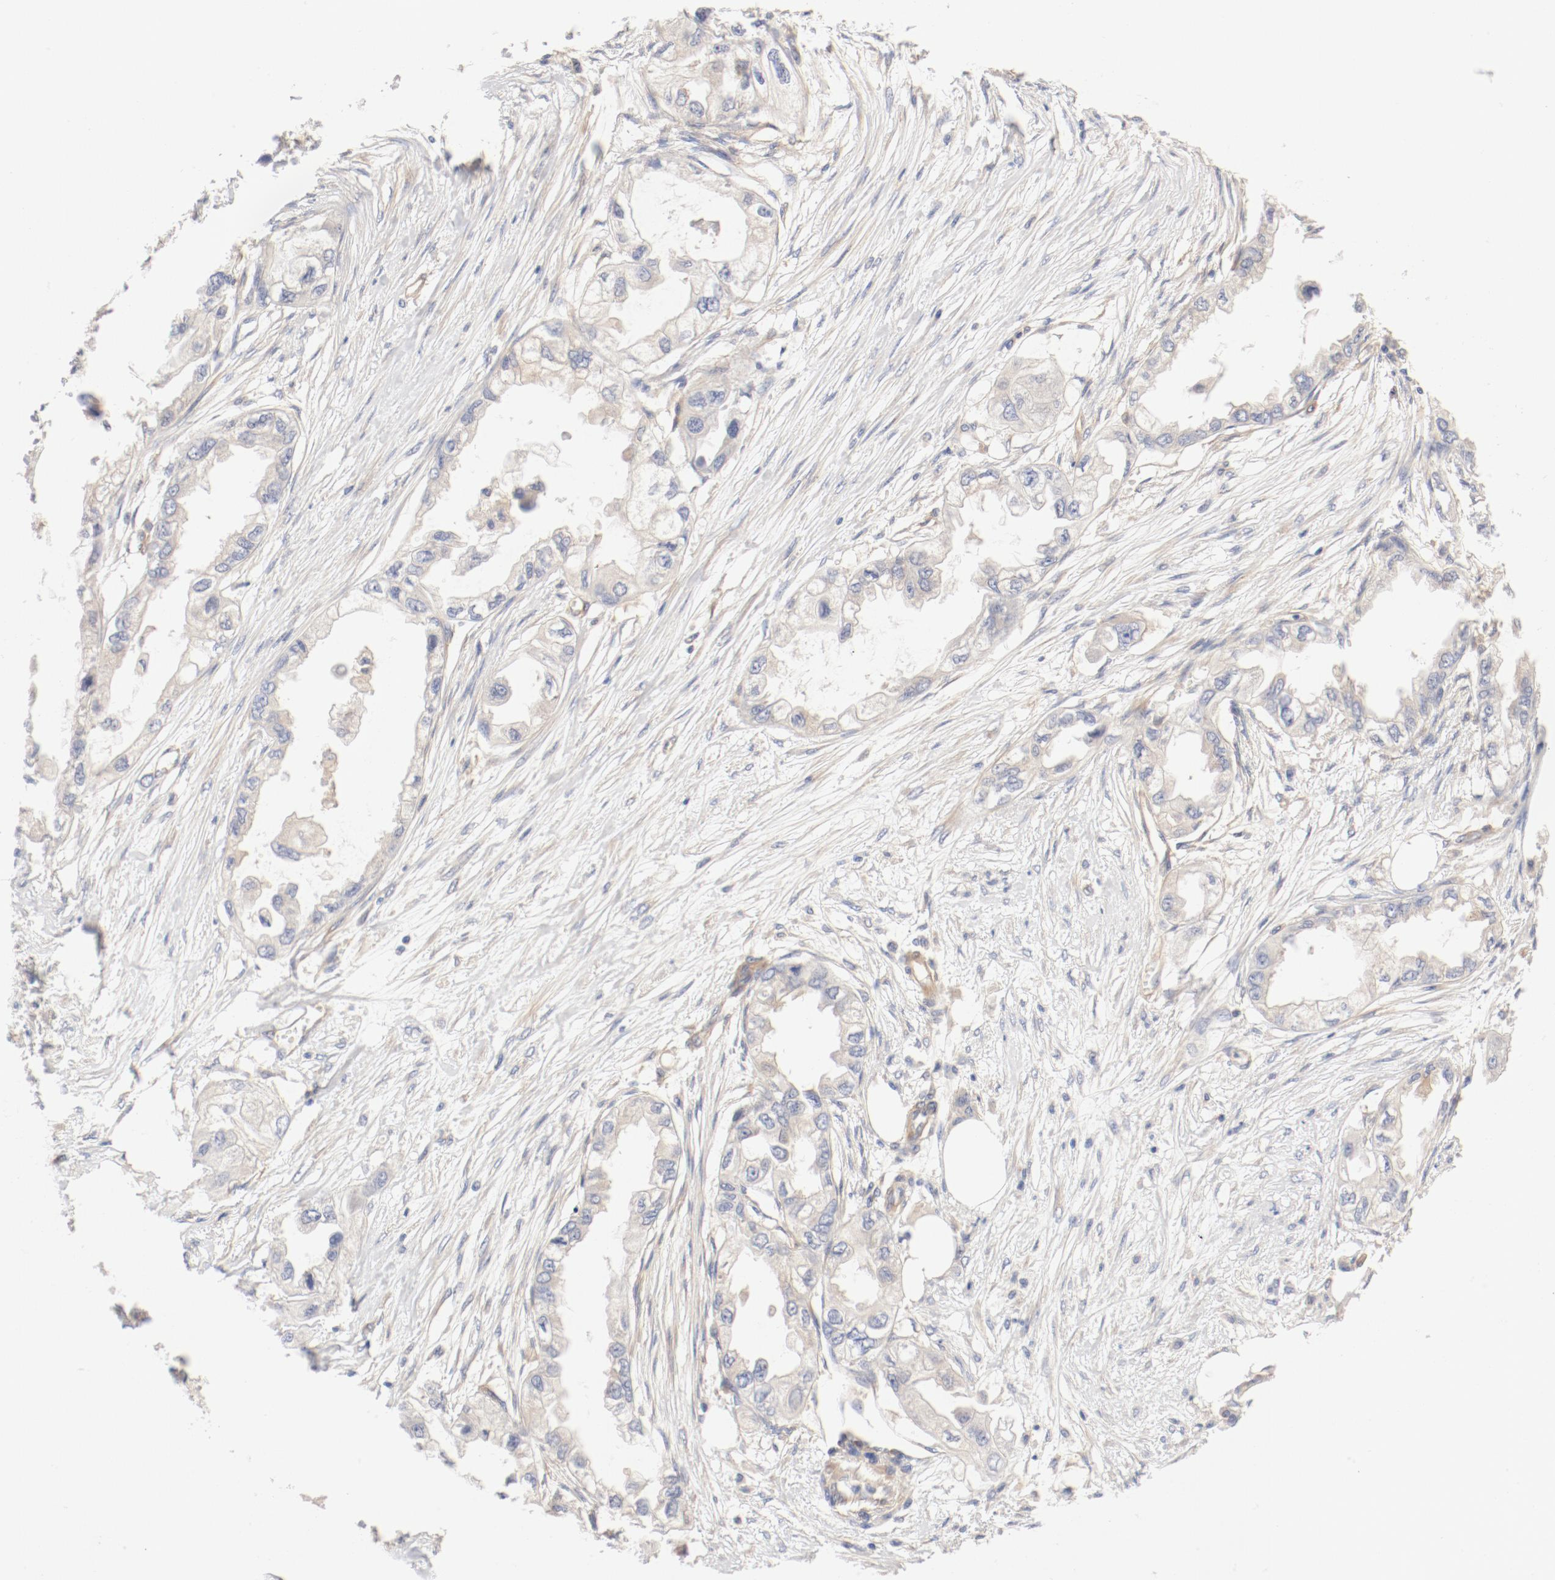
{"staining": {"intensity": "negative", "quantity": "none", "location": "none"}, "tissue": "endometrial cancer", "cell_type": "Tumor cells", "image_type": "cancer", "snomed": [{"axis": "morphology", "description": "Adenocarcinoma, NOS"}, {"axis": "topography", "description": "Endometrium"}], "caption": "Endometrial cancer (adenocarcinoma) was stained to show a protein in brown. There is no significant staining in tumor cells.", "gene": "DYNC1H1", "patient": {"sex": "female", "age": 67}}